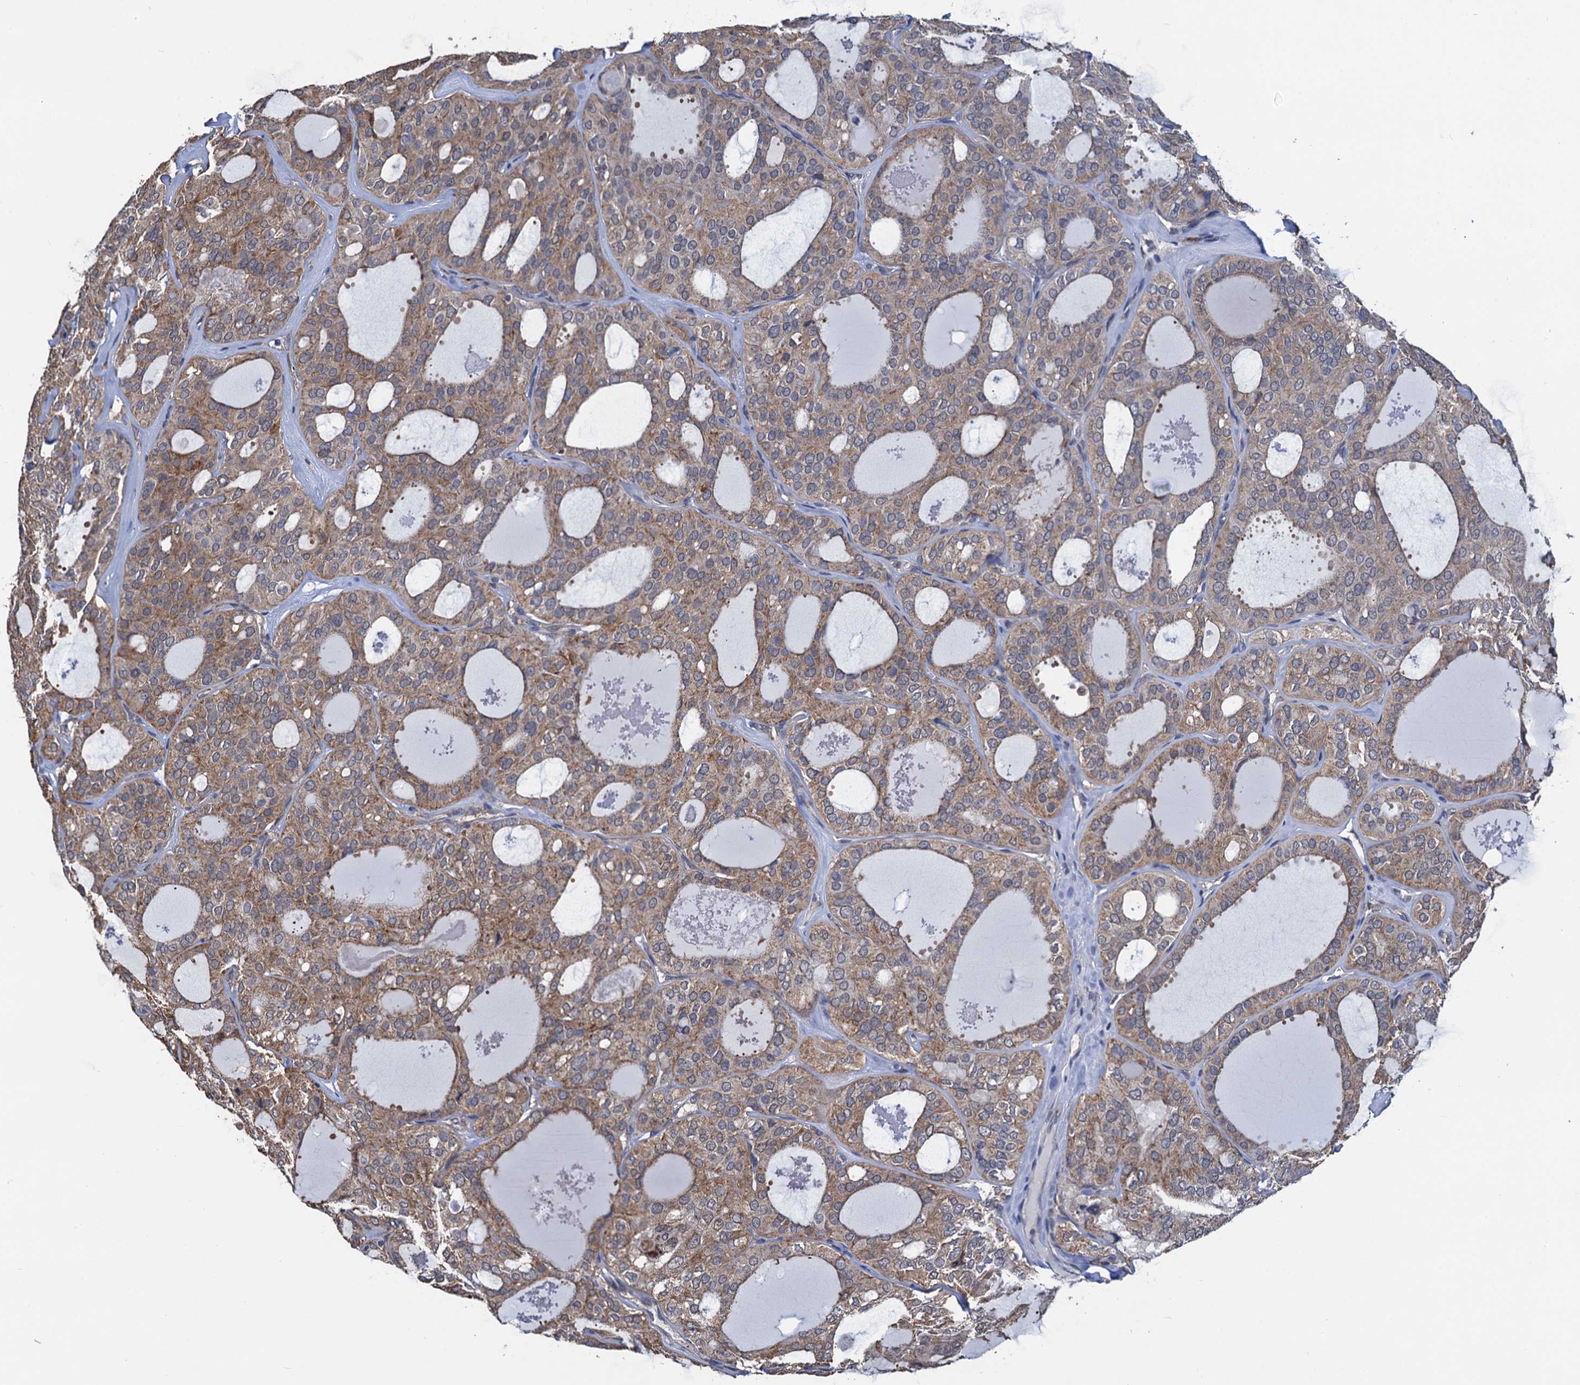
{"staining": {"intensity": "moderate", "quantity": "25%-75%", "location": "cytoplasmic/membranous"}, "tissue": "thyroid cancer", "cell_type": "Tumor cells", "image_type": "cancer", "snomed": [{"axis": "morphology", "description": "Follicular adenoma carcinoma, NOS"}, {"axis": "topography", "description": "Thyroid gland"}], "caption": "A brown stain labels moderate cytoplasmic/membranous staining of a protein in human thyroid cancer (follicular adenoma carcinoma) tumor cells. The protein of interest is stained brown, and the nuclei are stained in blue (DAB IHC with brightfield microscopy, high magnification).", "gene": "PTCD3", "patient": {"sex": "male", "age": 75}}